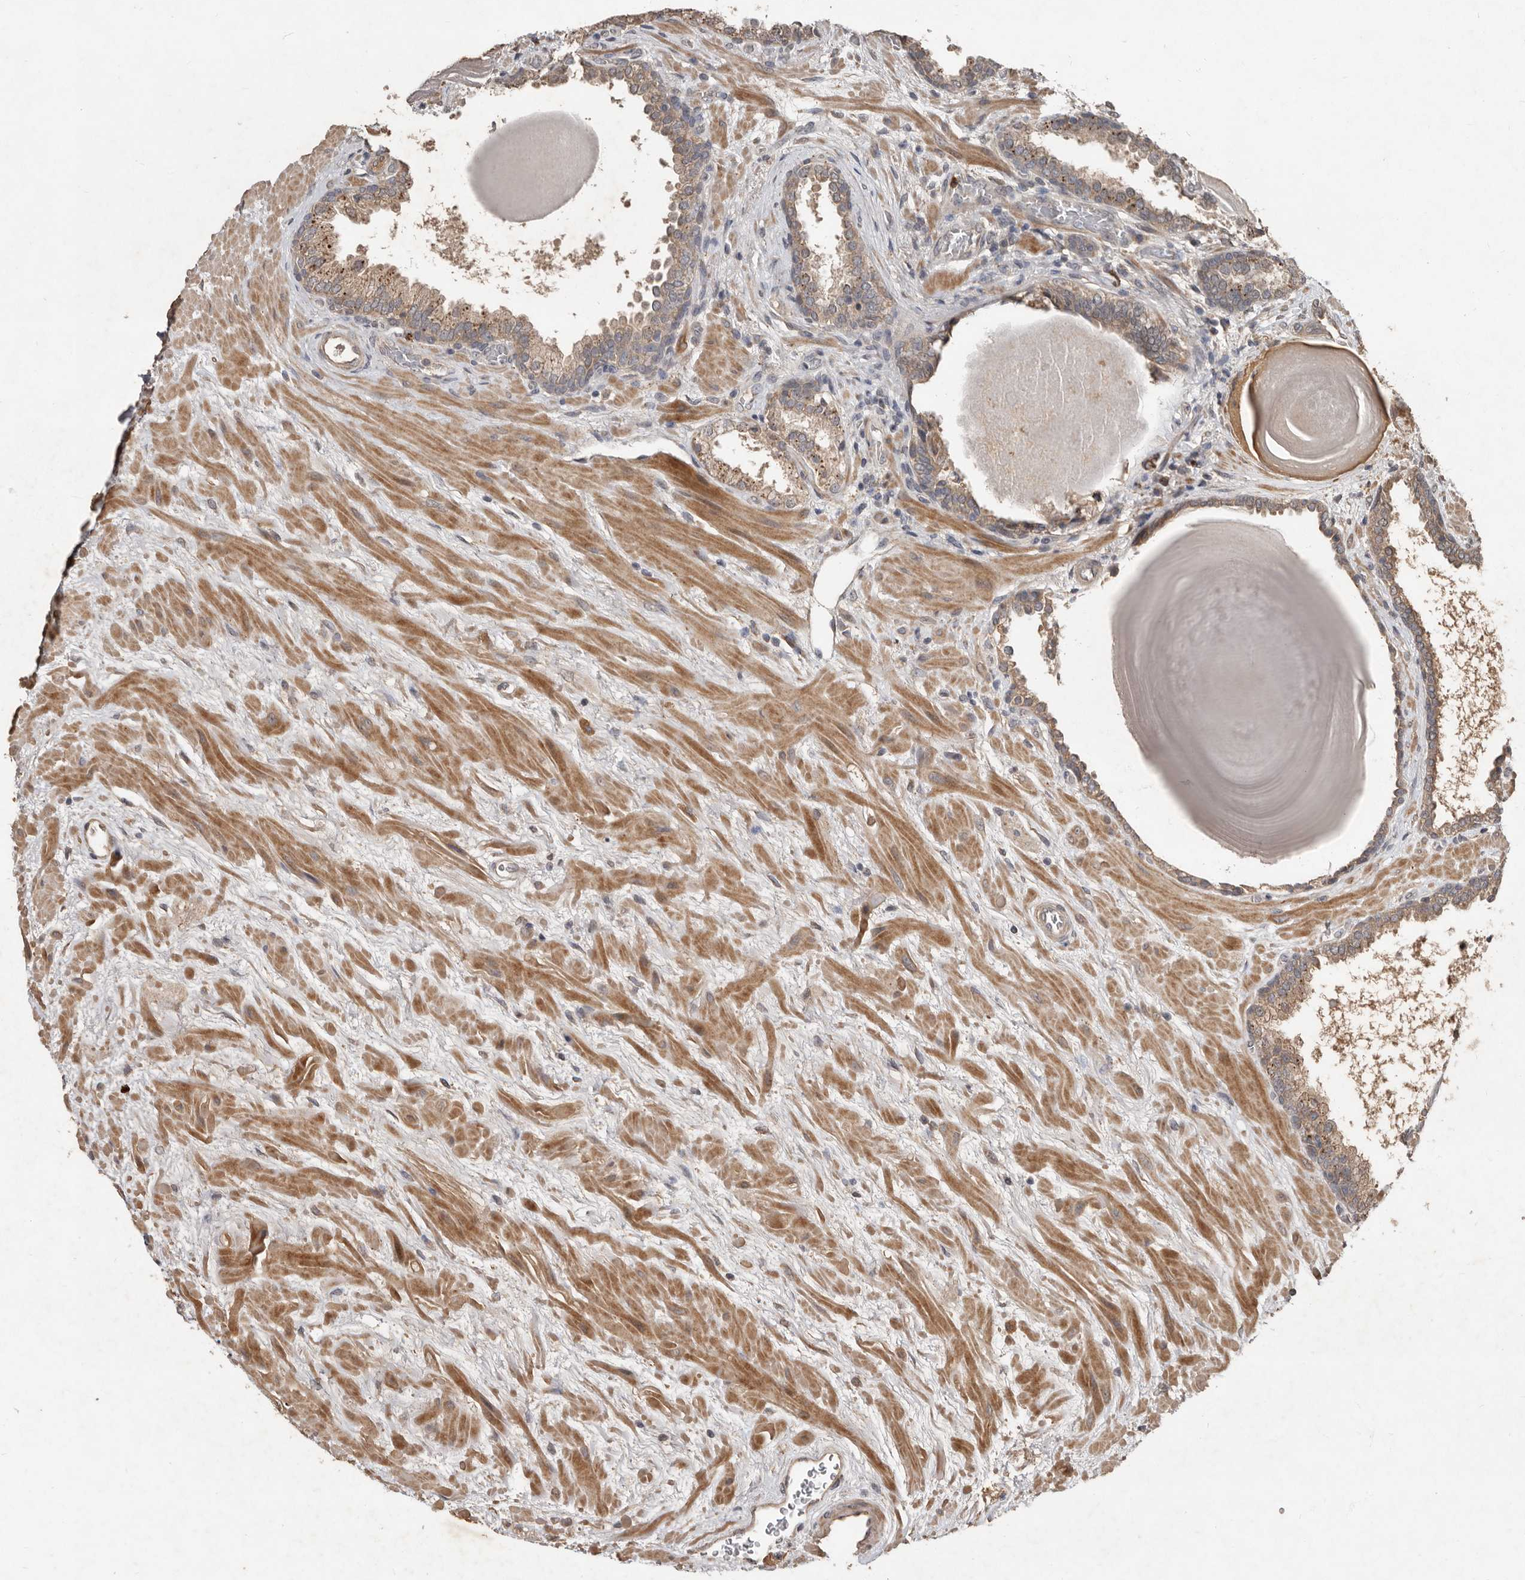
{"staining": {"intensity": "moderate", "quantity": ">75%", "location": "cytoplasmic/membranous"}, "tissue": "prostate", "cell_type": "Glandular cells", "image_type": "normal", "snomed": [{"axis": "morphology", "description": "Normal tissue, NOS"}, {"axis": "topography", "description": "Prostate"}], "caption": "Immunohistochemistry micrograph of unremarkable prostate stained for a protein (brown), which shows medium levels of moderate cytoplasmic/membranous positivity in about >75% of glandular cells.", "gene": "KIF26B", "patient": {"sex": "male", "age": 48}}